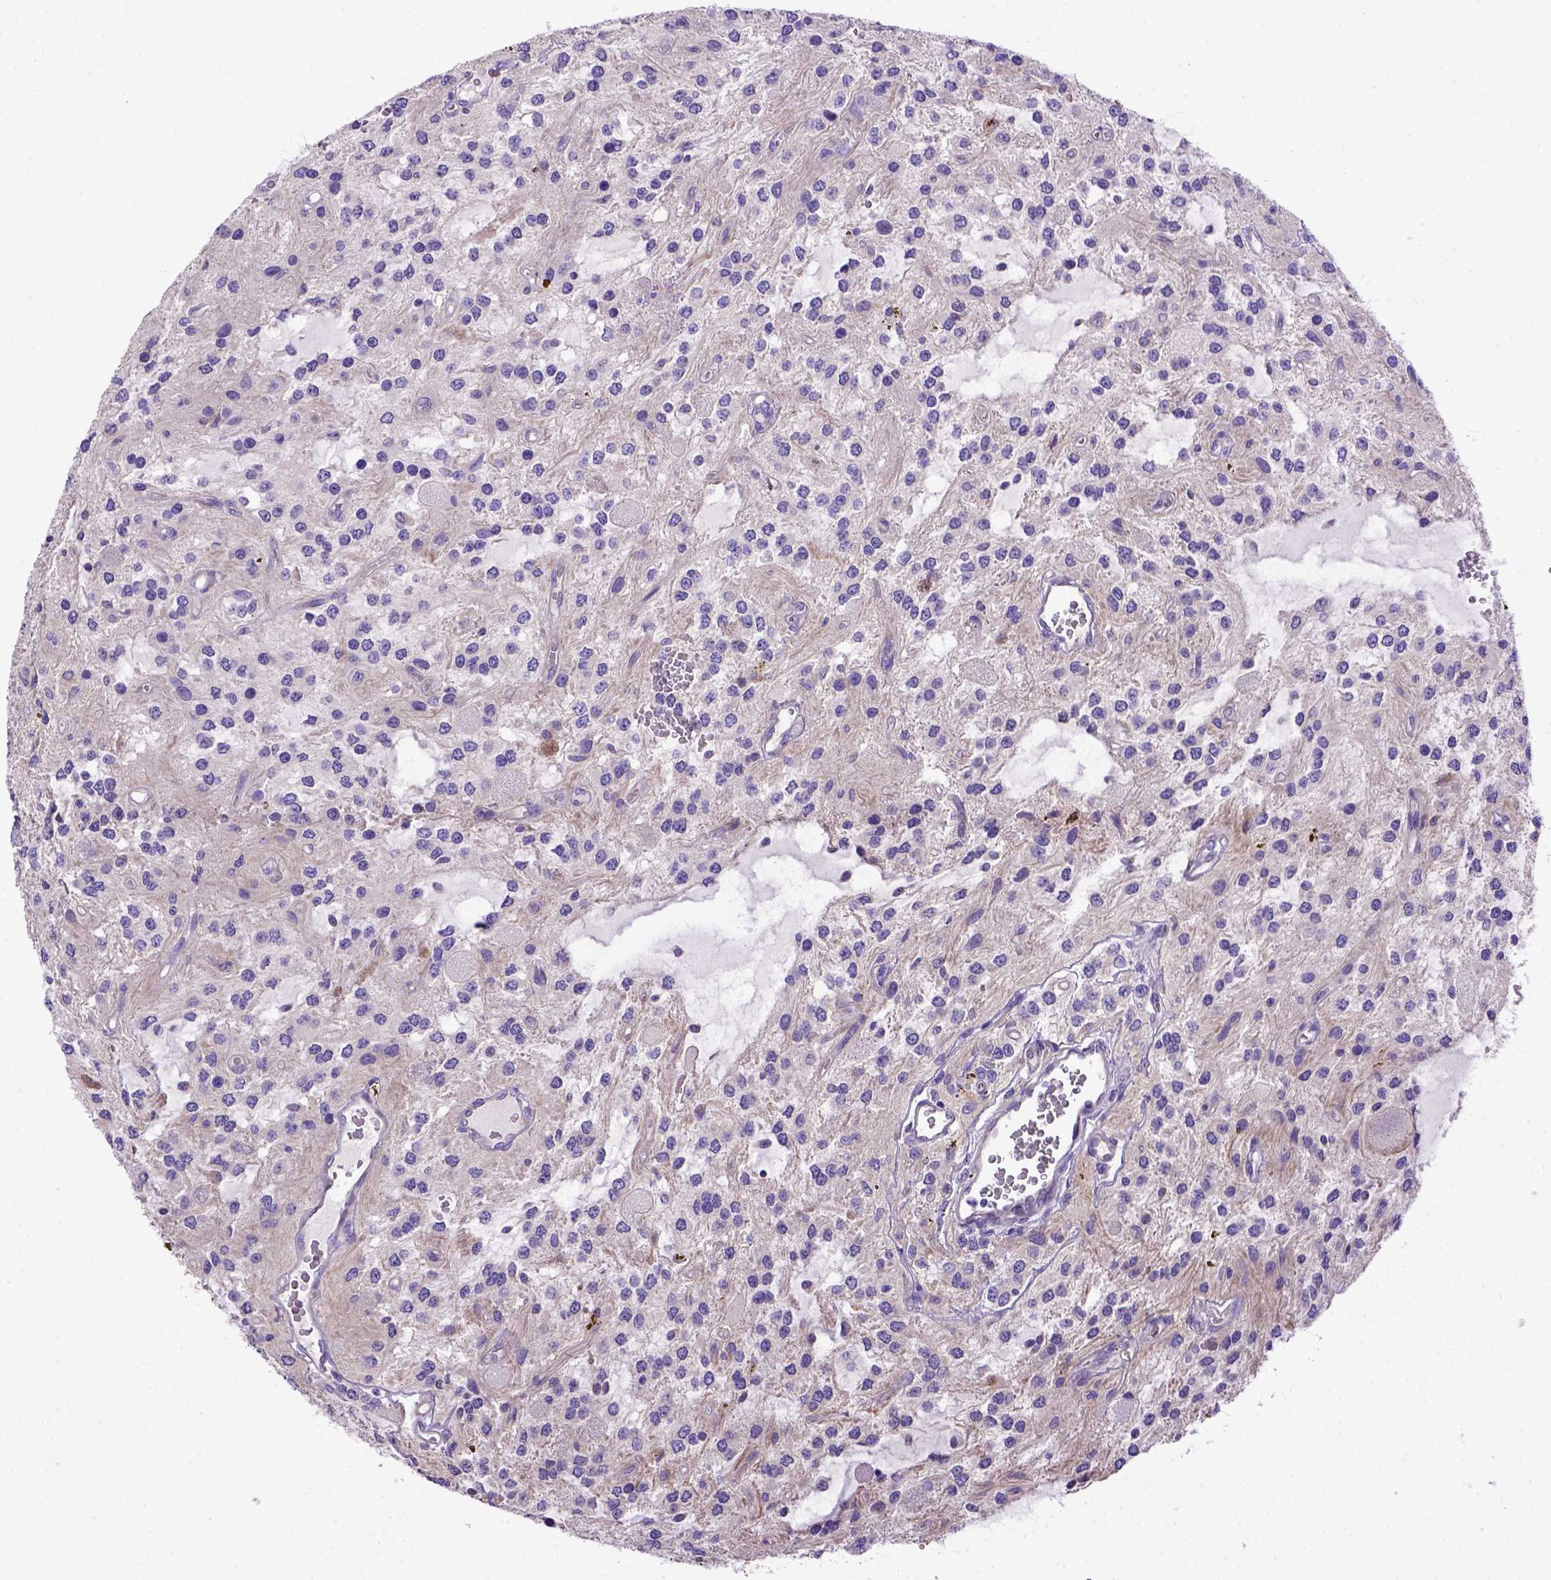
{"staining": {"intensity": "negative", "quantity": "none", "location": "none"}, "tissue": "glioma", "cell_type": "Tumor cells", "image_type": "cancer", "snomed": [{"axis": "morphology", "description": "Glioma, malignant, Low grade"}, {"axis": "topography", "description": "Cerebellum"}], "caption": "Glioma was stained to show a protein in brown. There is no significant staining in tumor cells.", "gene": "ADAM12", "patient": {"sex": "female", "age": 14}}